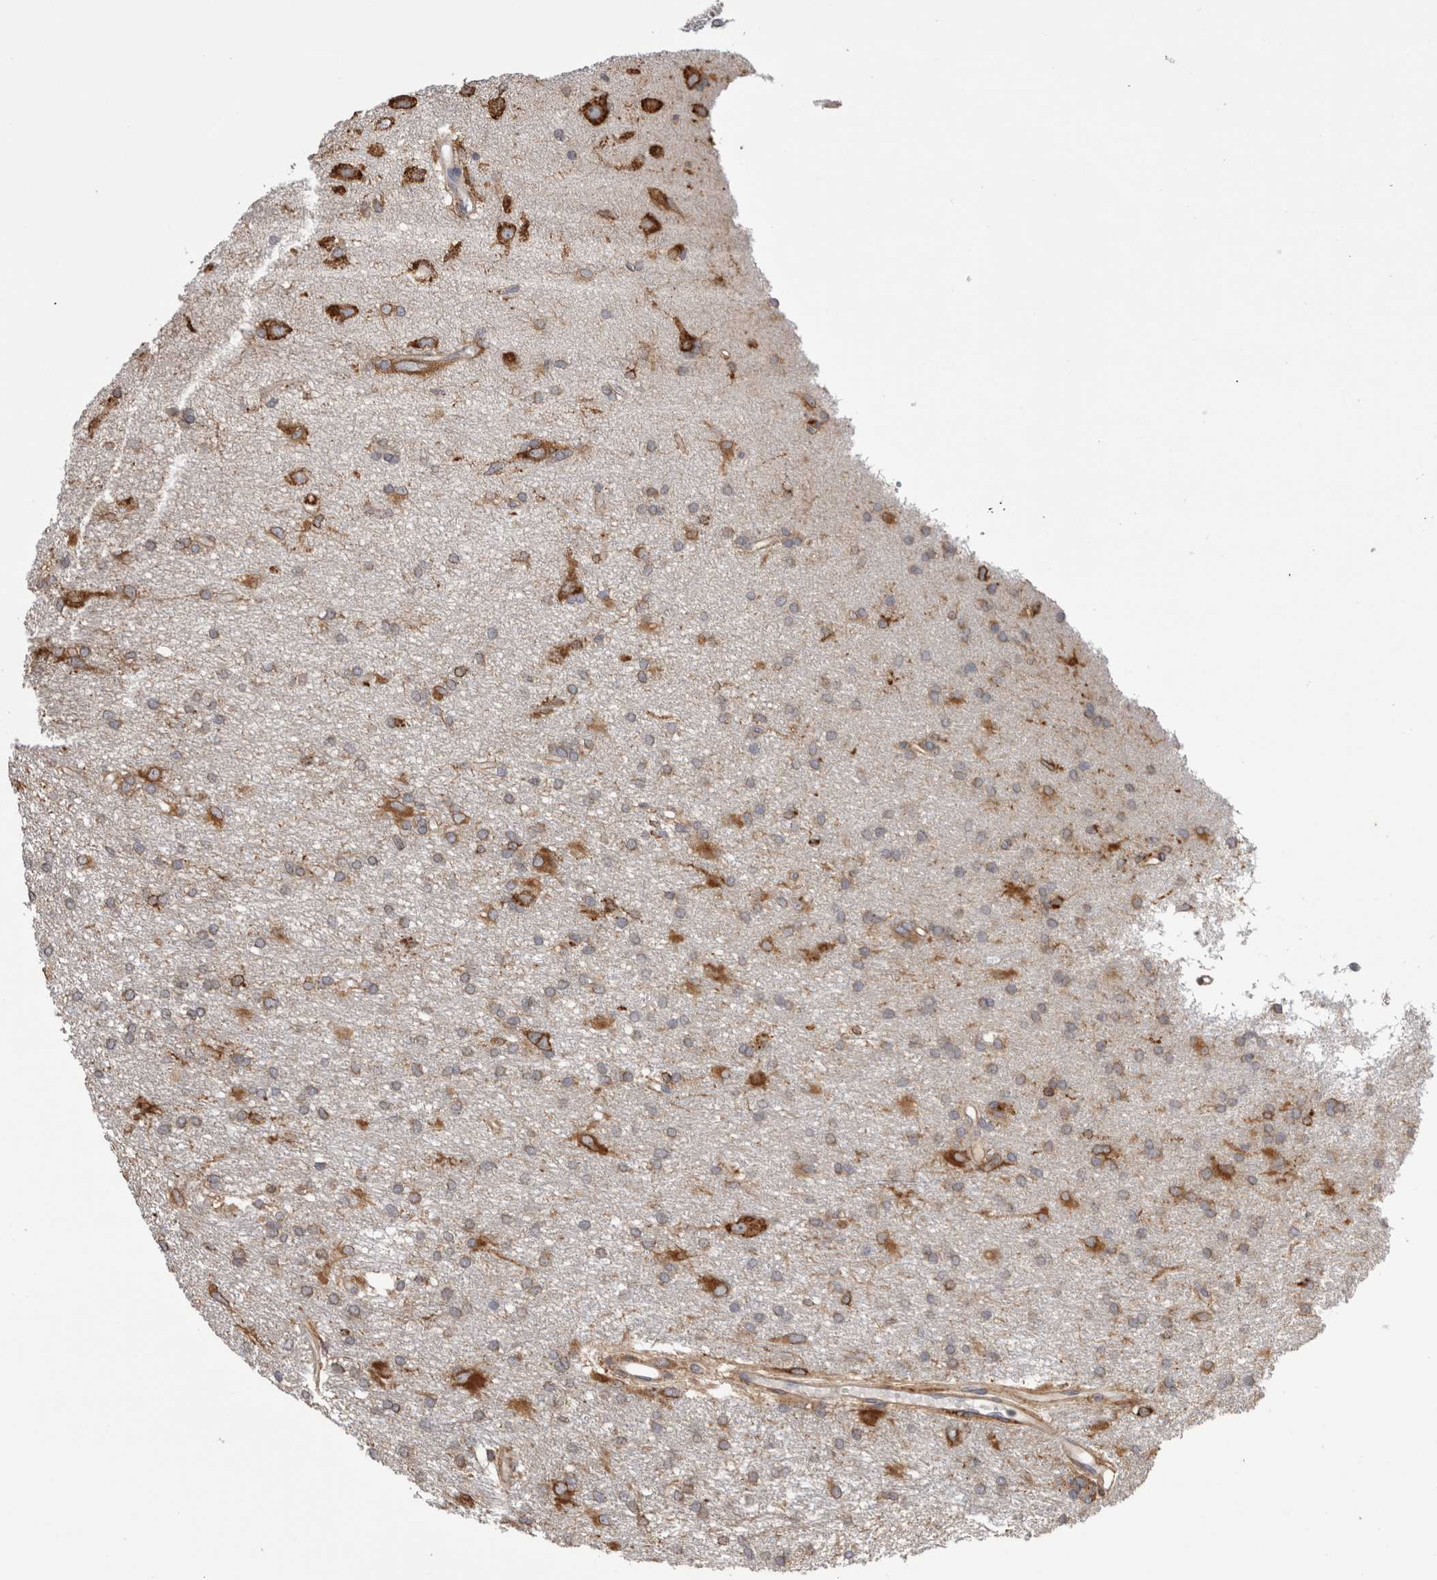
{"staining": {"intensity": "moderate", "quantity": "<25%", "location": "cytoplasmic/membranous"}, "tissue": "glioma", "cell_type": "Tumor cells", "image_type": "cancer", "snomed": [{"axis": "morphology", "description": "Glioma, malignant, High grade"}, {"axis": "topography", "description": "Brain"}], "caption": "A micrograph of malignant glioma (high-grade) stained for a protein displays moderate cytoplasmic/membranous brown staining in tumor cells.", "gene": "LRPAP1", "patient": {"sex": "female", "age": 59}}